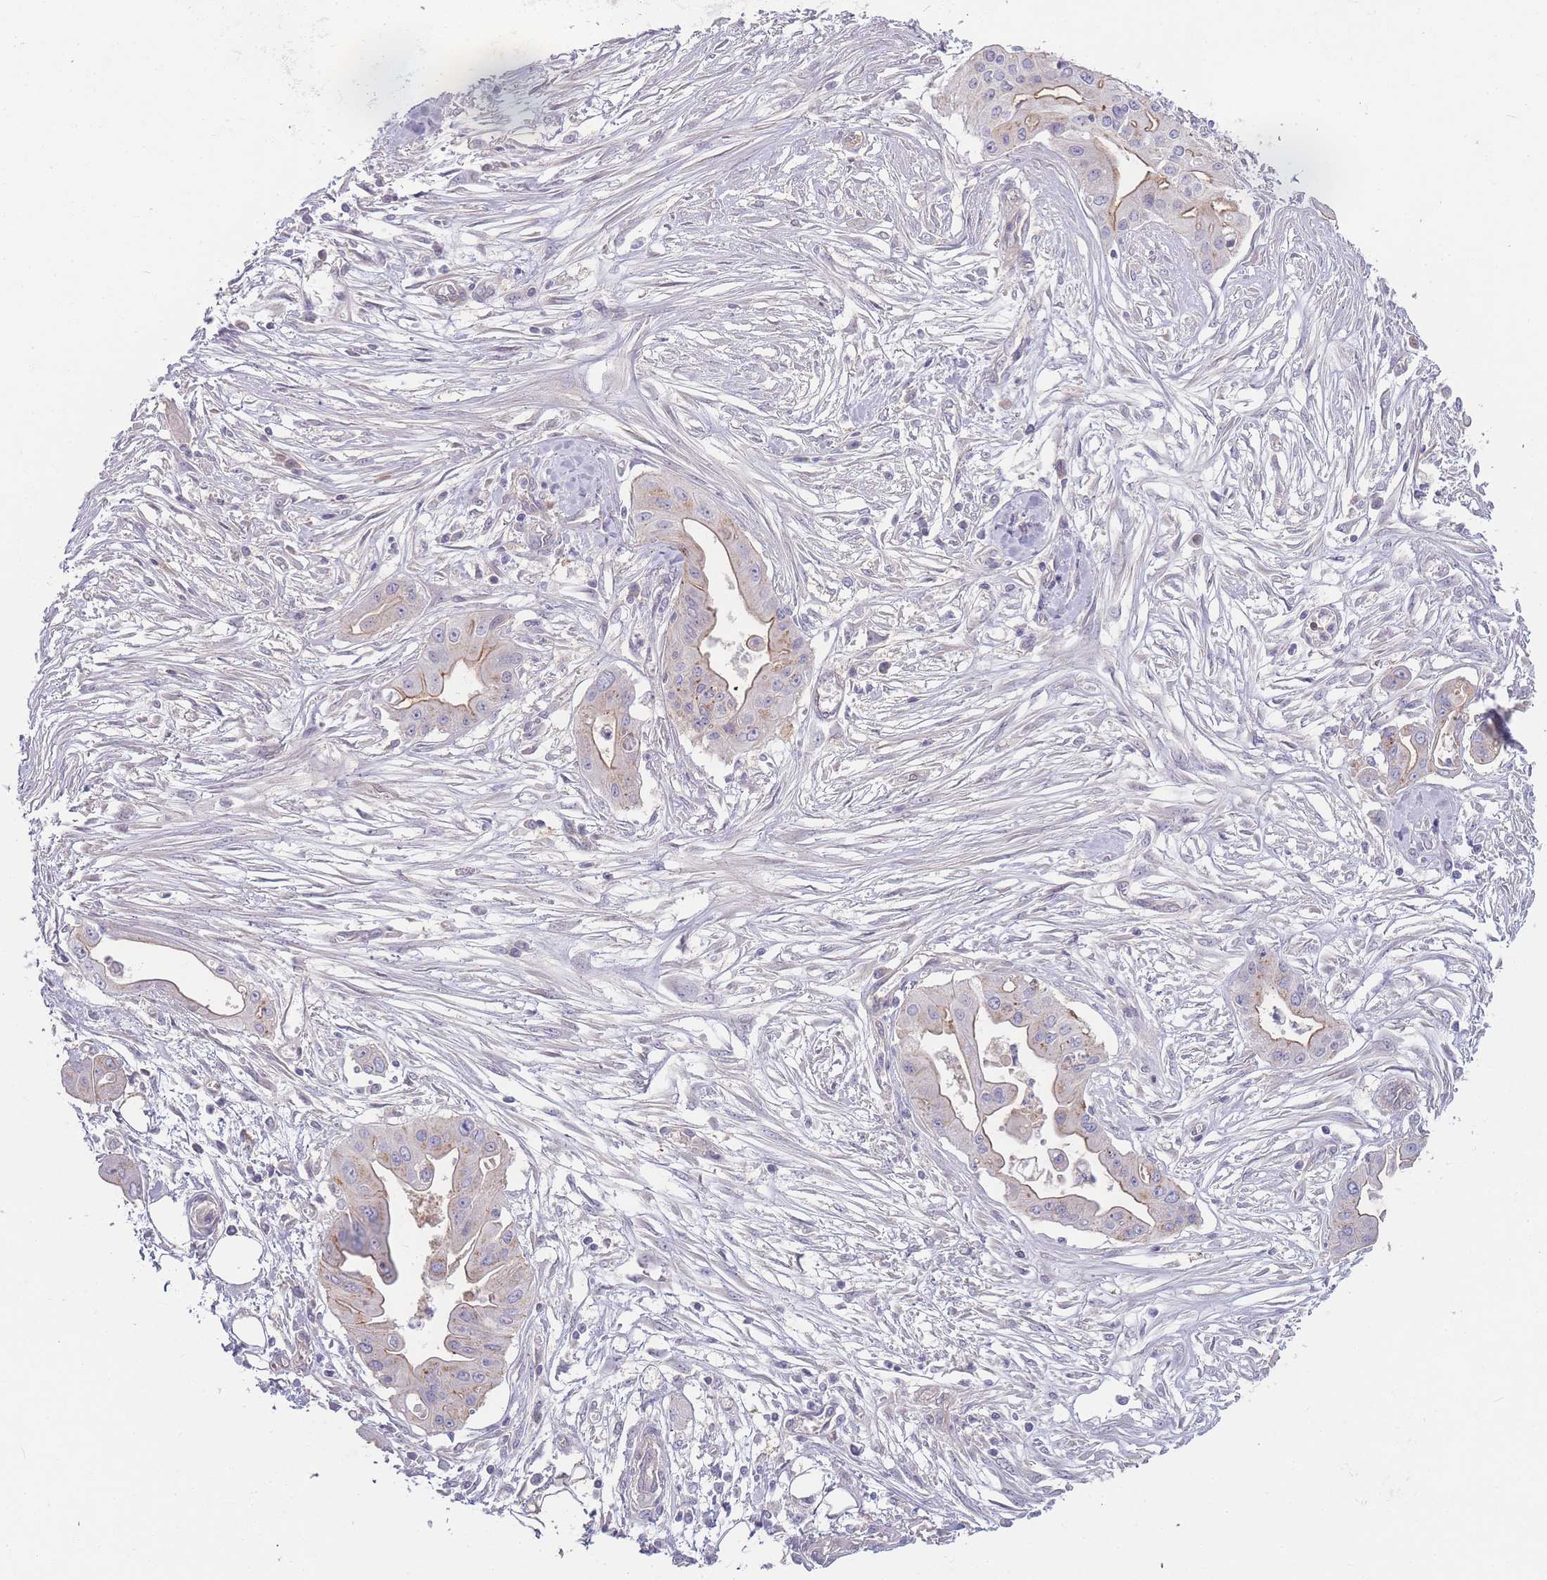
{"staining": {"intensity": "weak", "quantity": "<25%", "location": "cytoplasmic/membranous"}, "tissue": "ovarian cancer", "cell_type": "Tumor cells", "image_type": "cancer", "snomed": [{"axis": "morphology", "description": "Cystadenocarcinoma, mucinous, NOS"}, {"axis": "topography", "description": "Ovary"}], "caption": "Tumor cells show no significant protein staining in ovarian cancer.", "gene": "SPHKAP", "patient": {"sex": "female", "age": 70}}